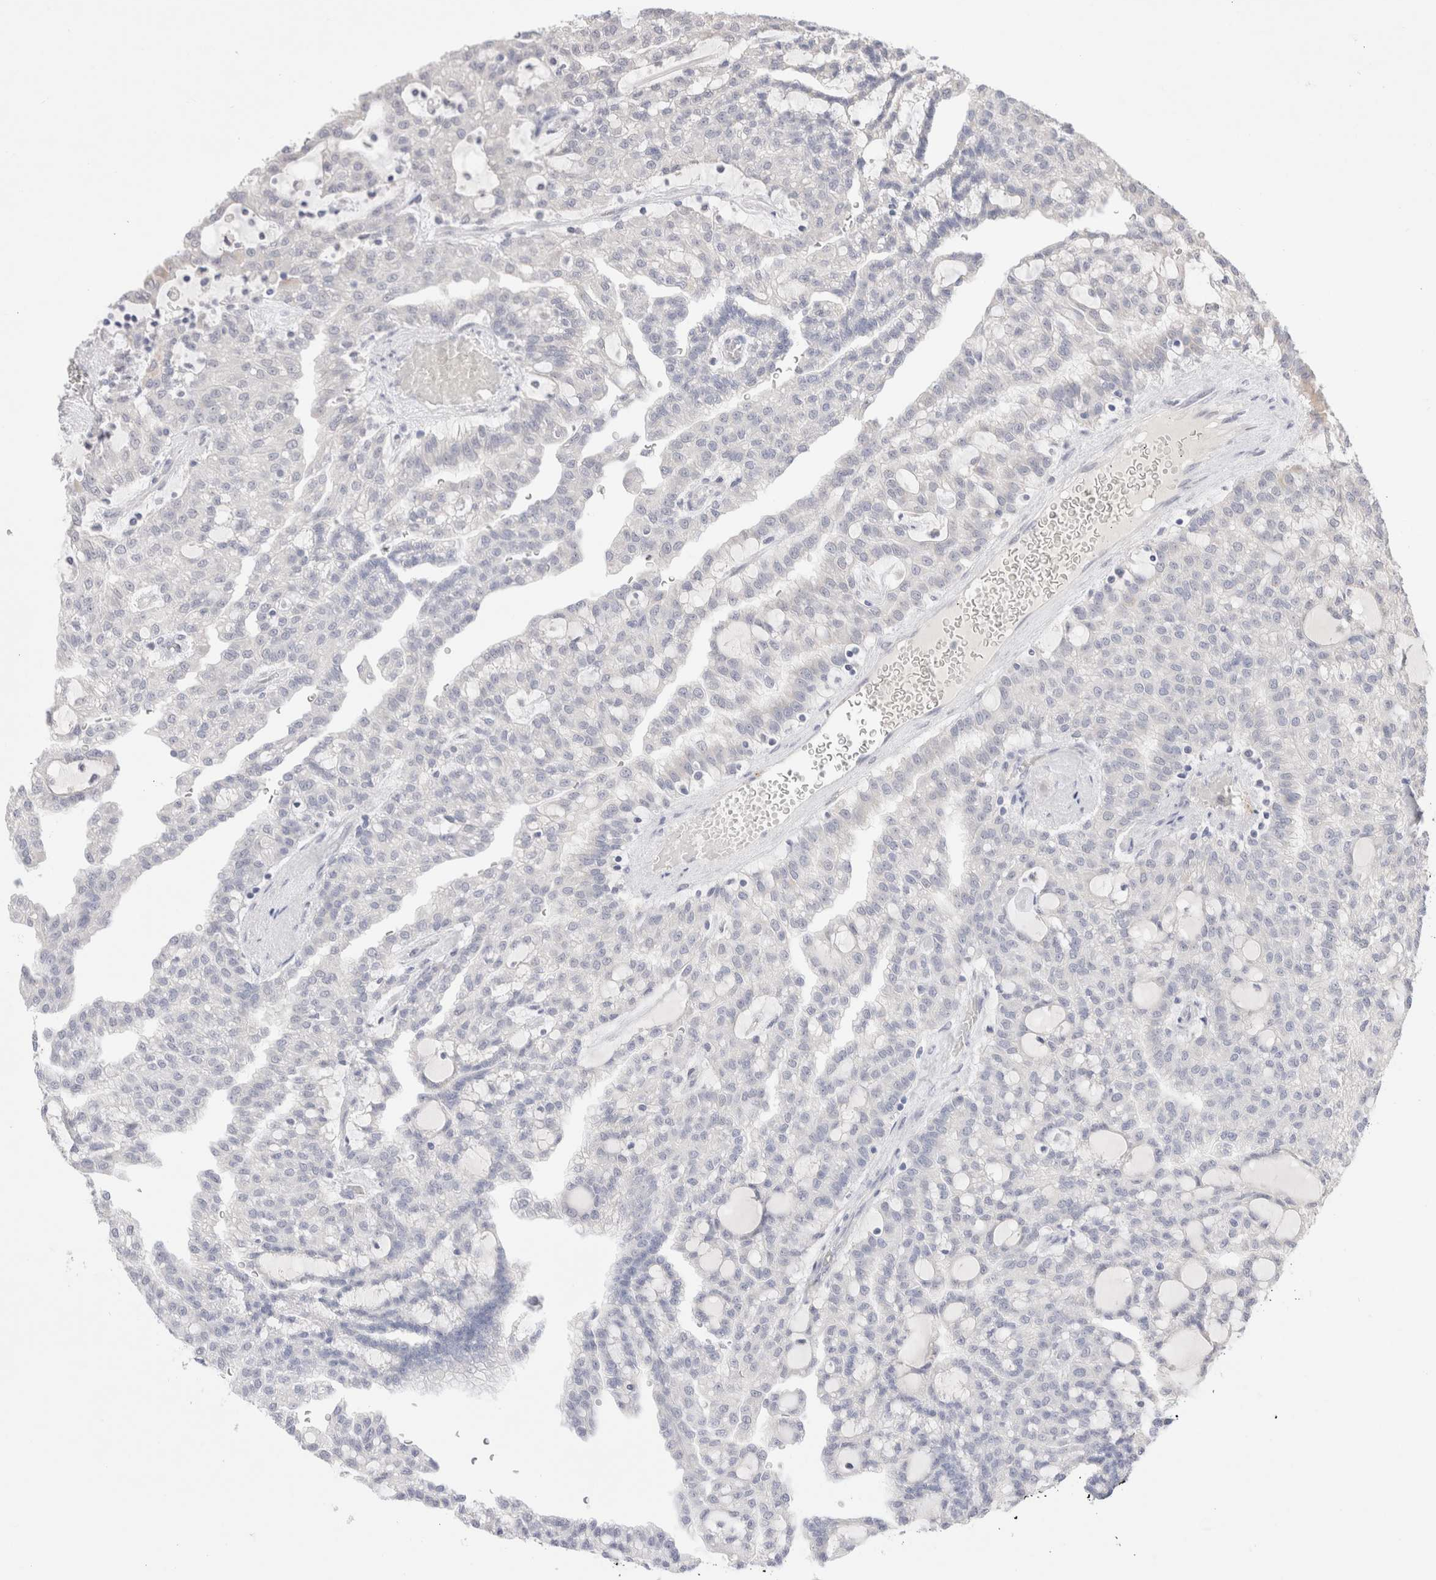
{"staining": {"intensity": "negative", "quantity": "none", "location": "none"}, "tissue": "renal cancer", "cell_type": "Tumor cells", "image_type": "cancer", "snomed": [{"axis": "morphology", "description": "Adenocarcinoma, NOS"}, {"axis": "topography", "description": "Kidney"}], "caption": "There is no significant positivity in tumor cells of adenocarcinoma (renal).", "gene": "SPATA20", "patient": {"sex": "male", "age": 63}}